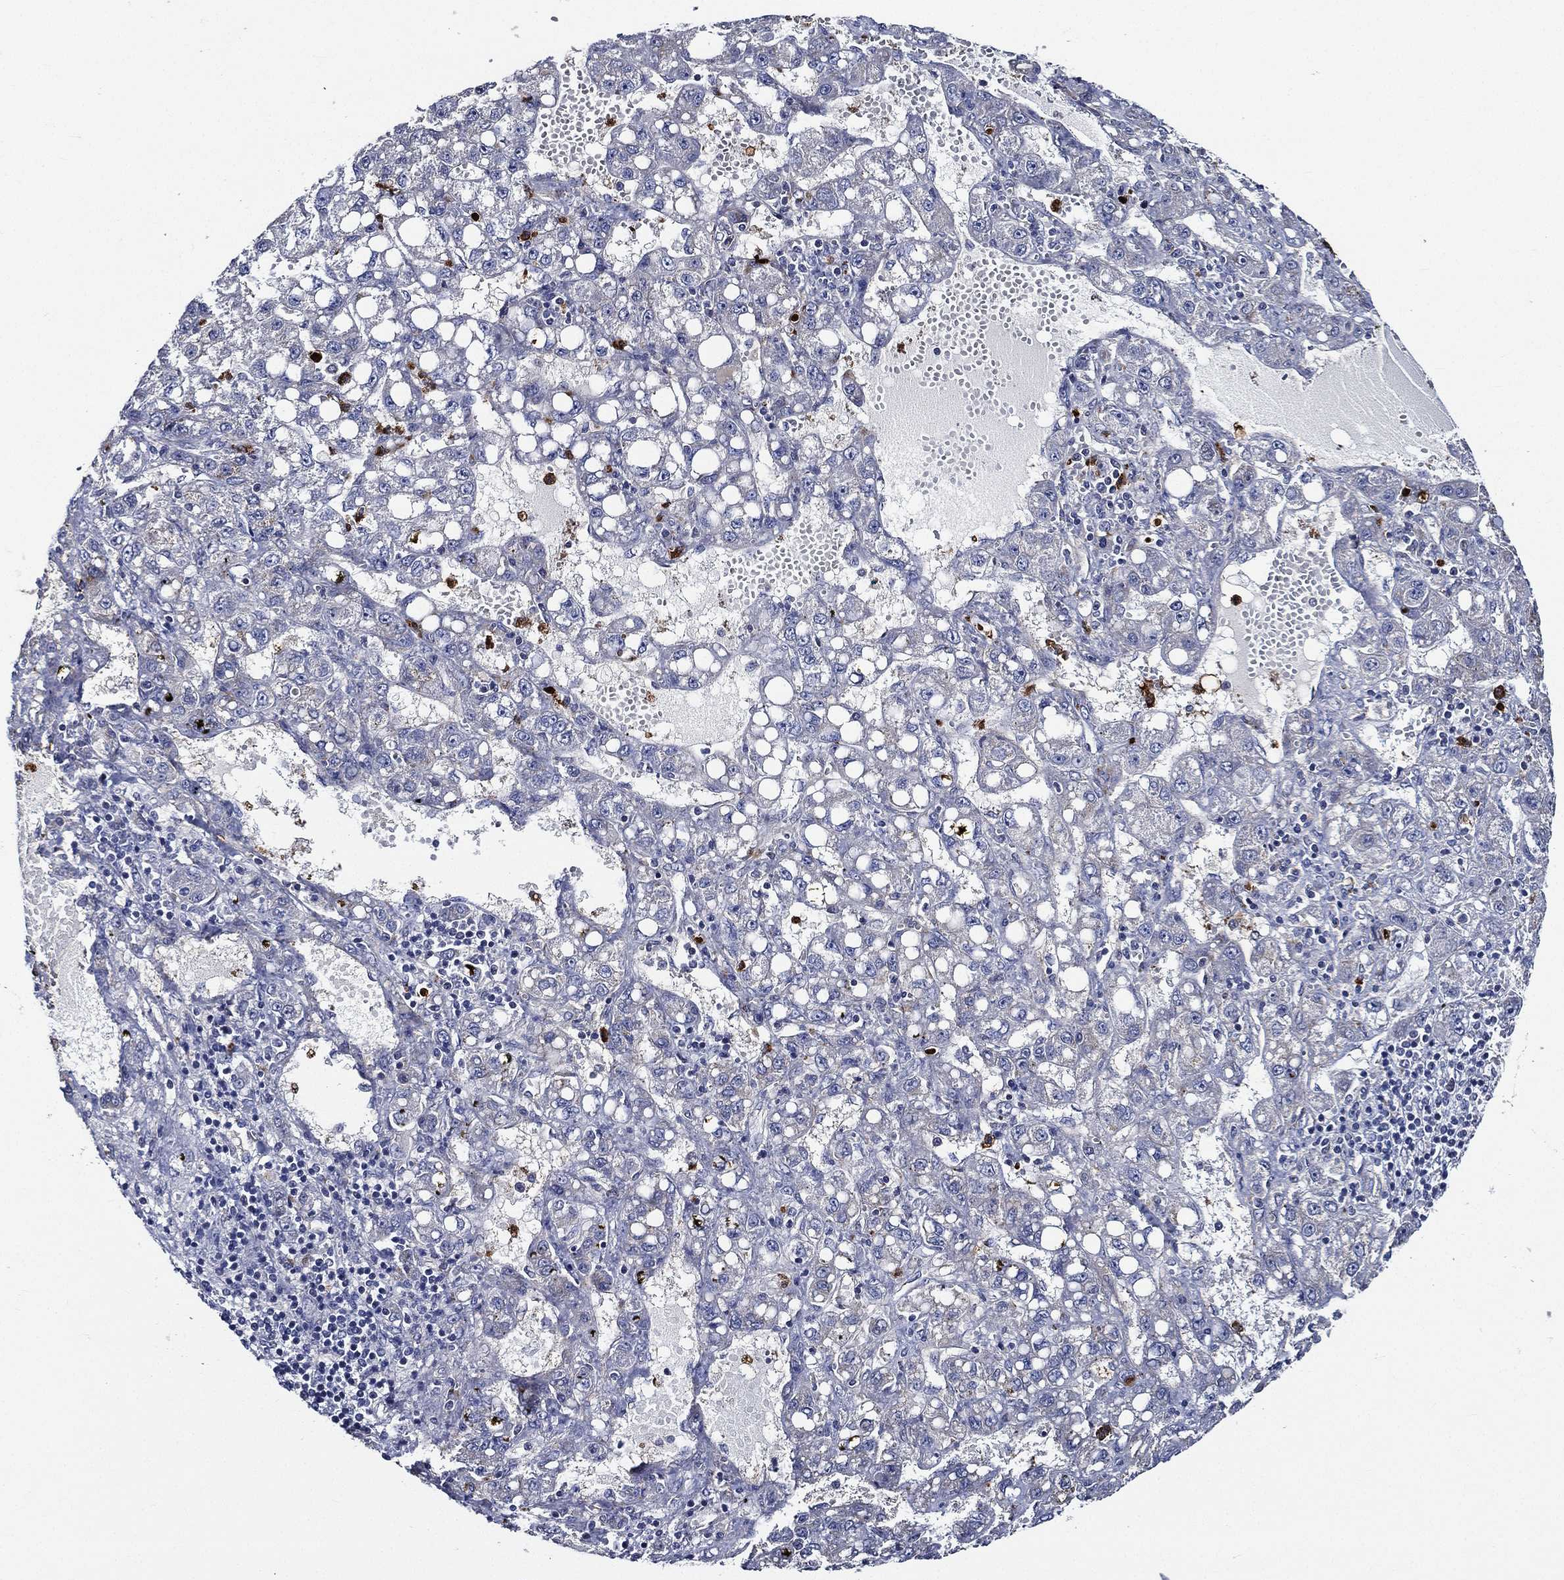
{"staining": {"intensity": "negative", "quantity": "none", "location": "none"}, "tissue": "liver cancer", "cell_type": "Tumor cells", "image_type": "cancer", "snomed": [{"axis": "morphology", "description": "Carcinoma, Hepatocellular, NOS"}, {"axis": "topography", "description": "Liver"}], "caption": "A high-resolution photomicrograph shows IHC staining of liver cancer, which demonstrates no significant staining in tumor cells.", "gene": "KIF20B", "patient": {"sex": "female", "age": 65}}